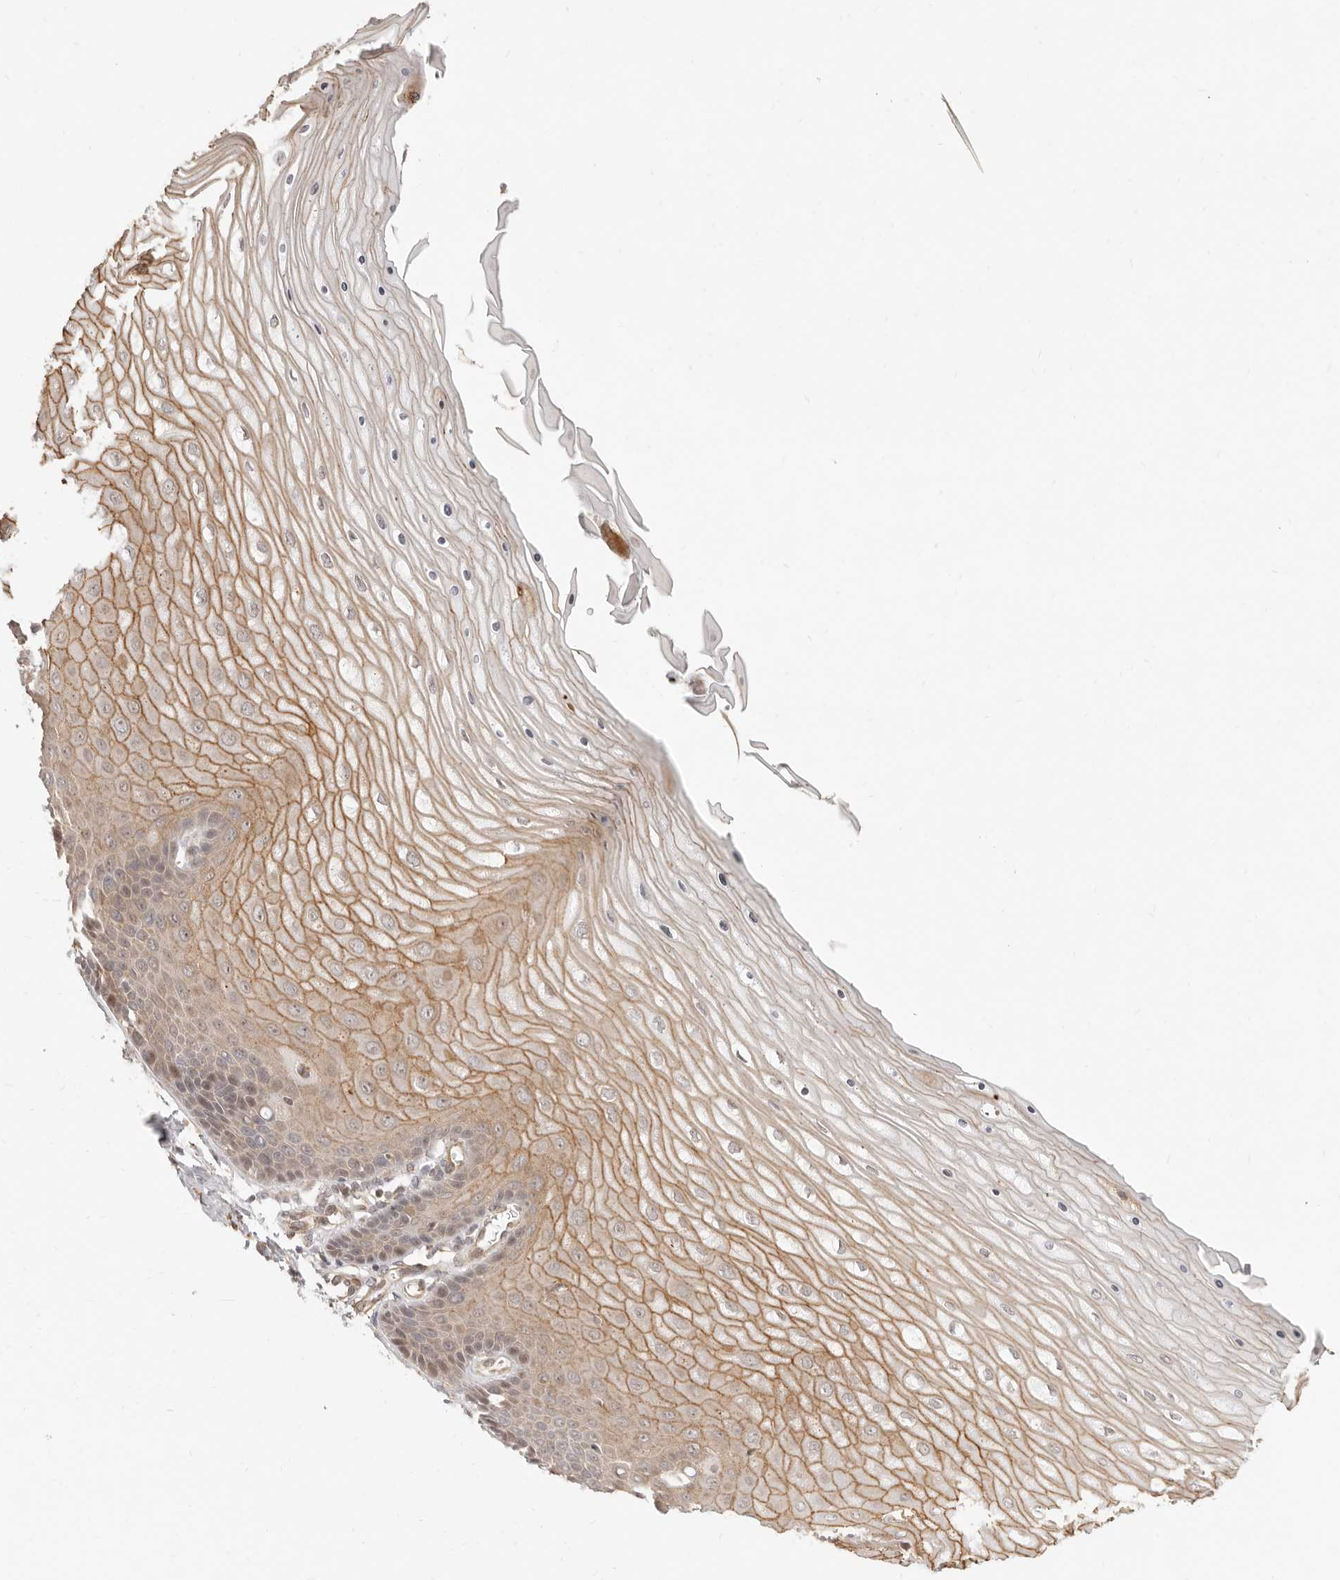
{"staining": {"intensity": "moderate", "quantity": "25%-75%", "location": "cytoplasmic/membranous"}, "tissue": "cervix", "cell_type": "Glandular cells", "image_type": "normal", "snomed": [{"axis": "morphology", "description": "Normal tissue, NOS"}, {"axis": "topography", "description": "Cervix"}], "caption": "The immunohistochemical stain shows moderate cytoplasmic/membranous staining in glandular cells of normal cervix. Using DAB (brown) and hematoxylin (blue) stains, captured at high magnification using brightfield microscopy.", "gene": "TUFT1", "patient": {"sex": "female", "age": 55}}